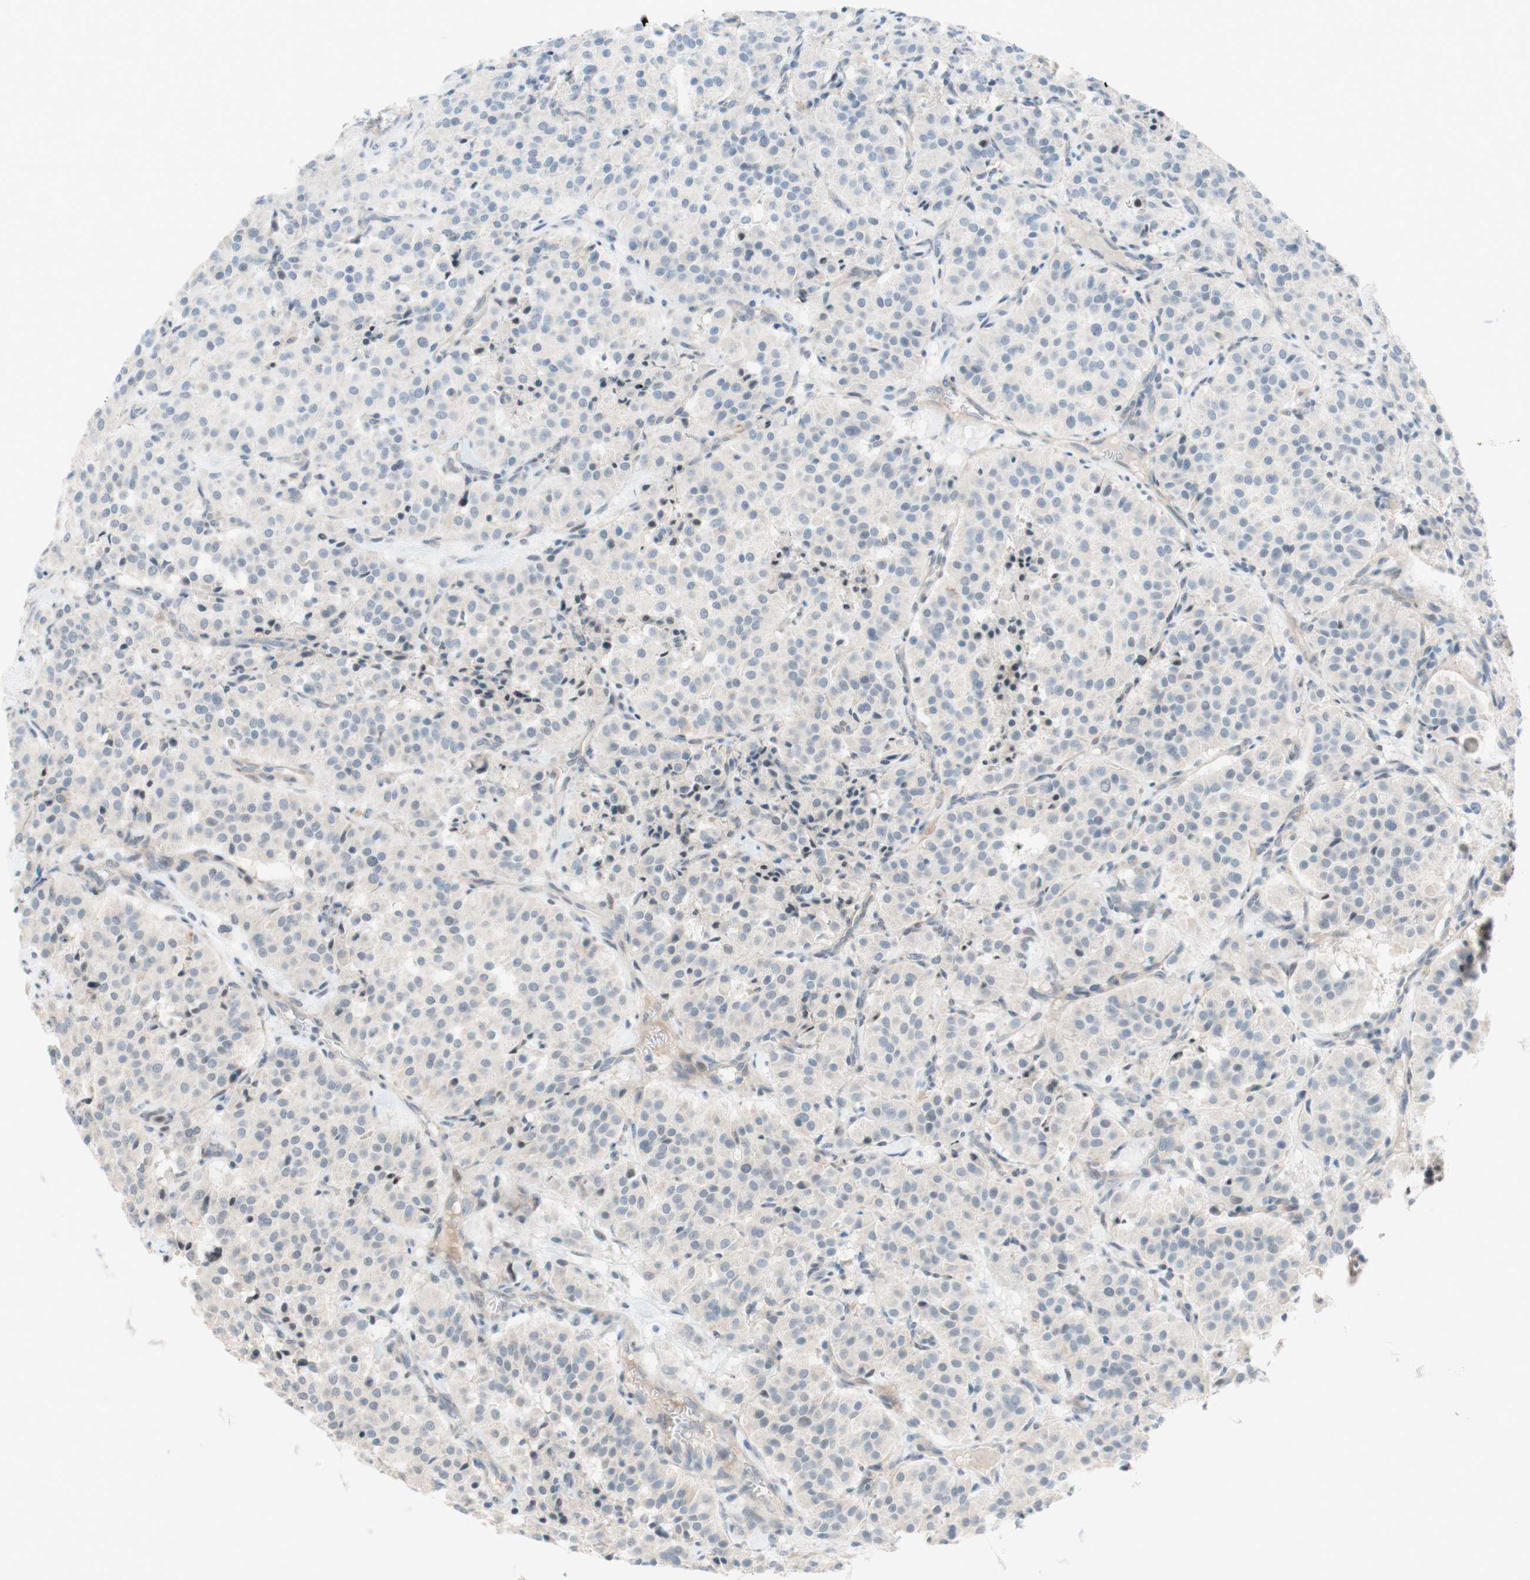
{"staining": {"intensity": "negative", "quantity": "none", "location": "none"}, "tissue": "carcinoid", "cell_type": "Tumor cells", "image_type": "cancer", "snomed": [{"axis": "morphology", "description": "Carcinoid, malignant, NOS"}, {"axis": "topography", "description": "Lung"}], "caption": "There is no significant positivity in tumor cells of malignant carcinoid.", "gene": "JPH1", "patient": {"sex": "male", "age": 30}}